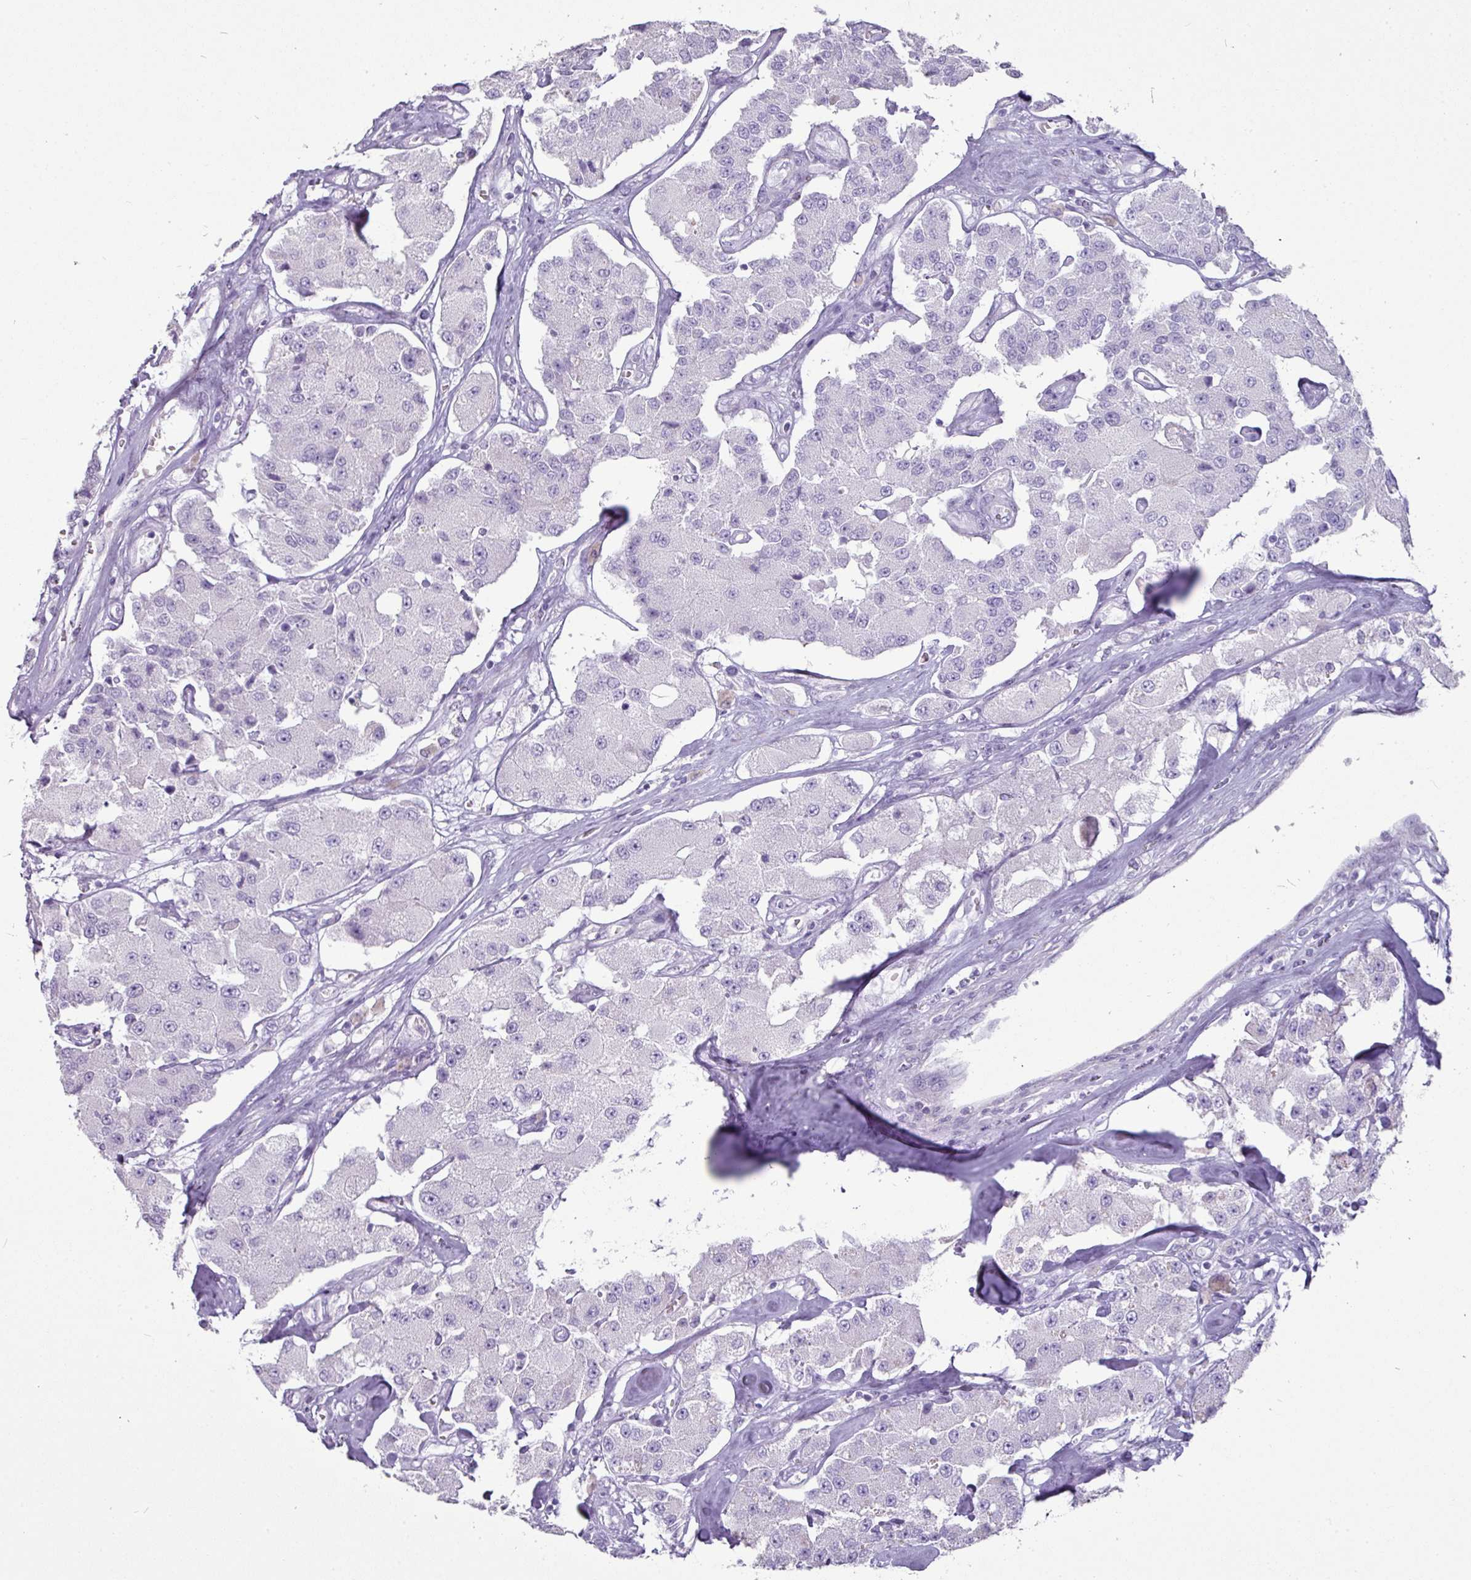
{"staining": {"intensity": "negative", "quantity": "none", "location": "none"}, "tissue": "carcinoid", "cell_type": "Tumor cells", "image_type": "cancer", "snomed": [{"axis": "morphology", "description": "Carcinoid, malignant, NOS"}, {"axis": "topography", "description": "Pancreas"}], "caption": "This image is of carcinoid stained with immunohistochemistry to label a protein in brown with the nuclei are counter-stained blue. There is no expression in tumor cells. Brightfield microscopy of immunohistochemistry stained with DAB (brown) and hematoxylin (blue), captured at high magnification.", "gene": "GSTA3", "patient": {"sex": "male", "age": 41}}